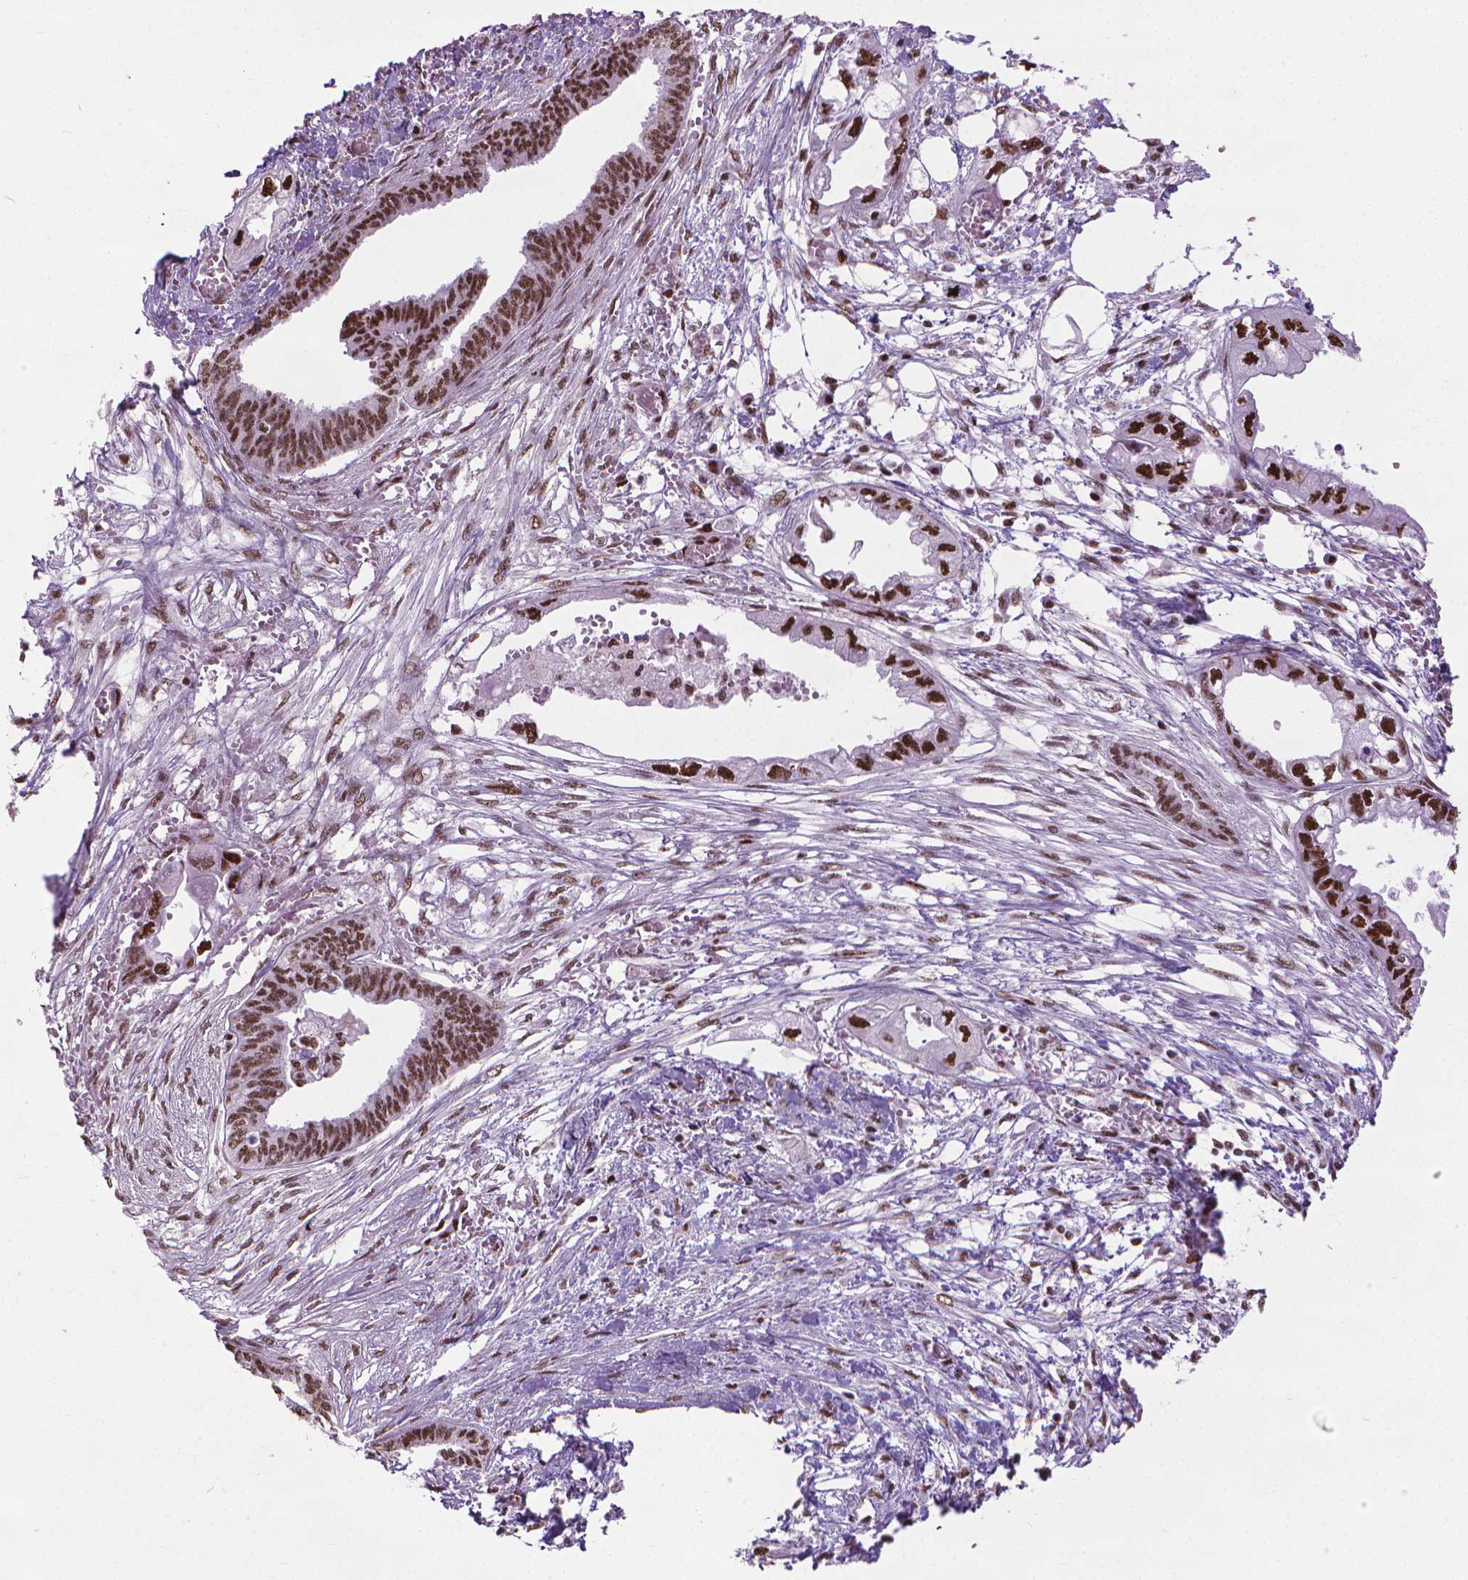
{"staining": {"intensity": "strong", "quantity": ">75%", "location": "nuclear"}, "tissue": "endometrial cancer", "cell_type": "Tumor cells", "image_type": "cancer", "snomed": [{"axis": "morphology", "description": "Adenocarcinoma, NOS"}, {"axis": "morphology", "description": "Adenocarcinoma, metastatic, NOS"}, {"axis": "topography", "description": "Adipose tissue"}, {"axis": "topography", "description": "Endometrium"}], "caption": "Endometrial metastatic adenocarcinoma was stained to show a protein in brown. There is high levels of strong nuclear positivity in approximately >75% of tumor cells. The staining was performed using DAB to visualize the protein expression in brown, while the nuclei were stained in blue with hematoxylin (Magnification: 20x).", "gene": "AKAP8", "patient": {"sex": "female", "age": 67}}